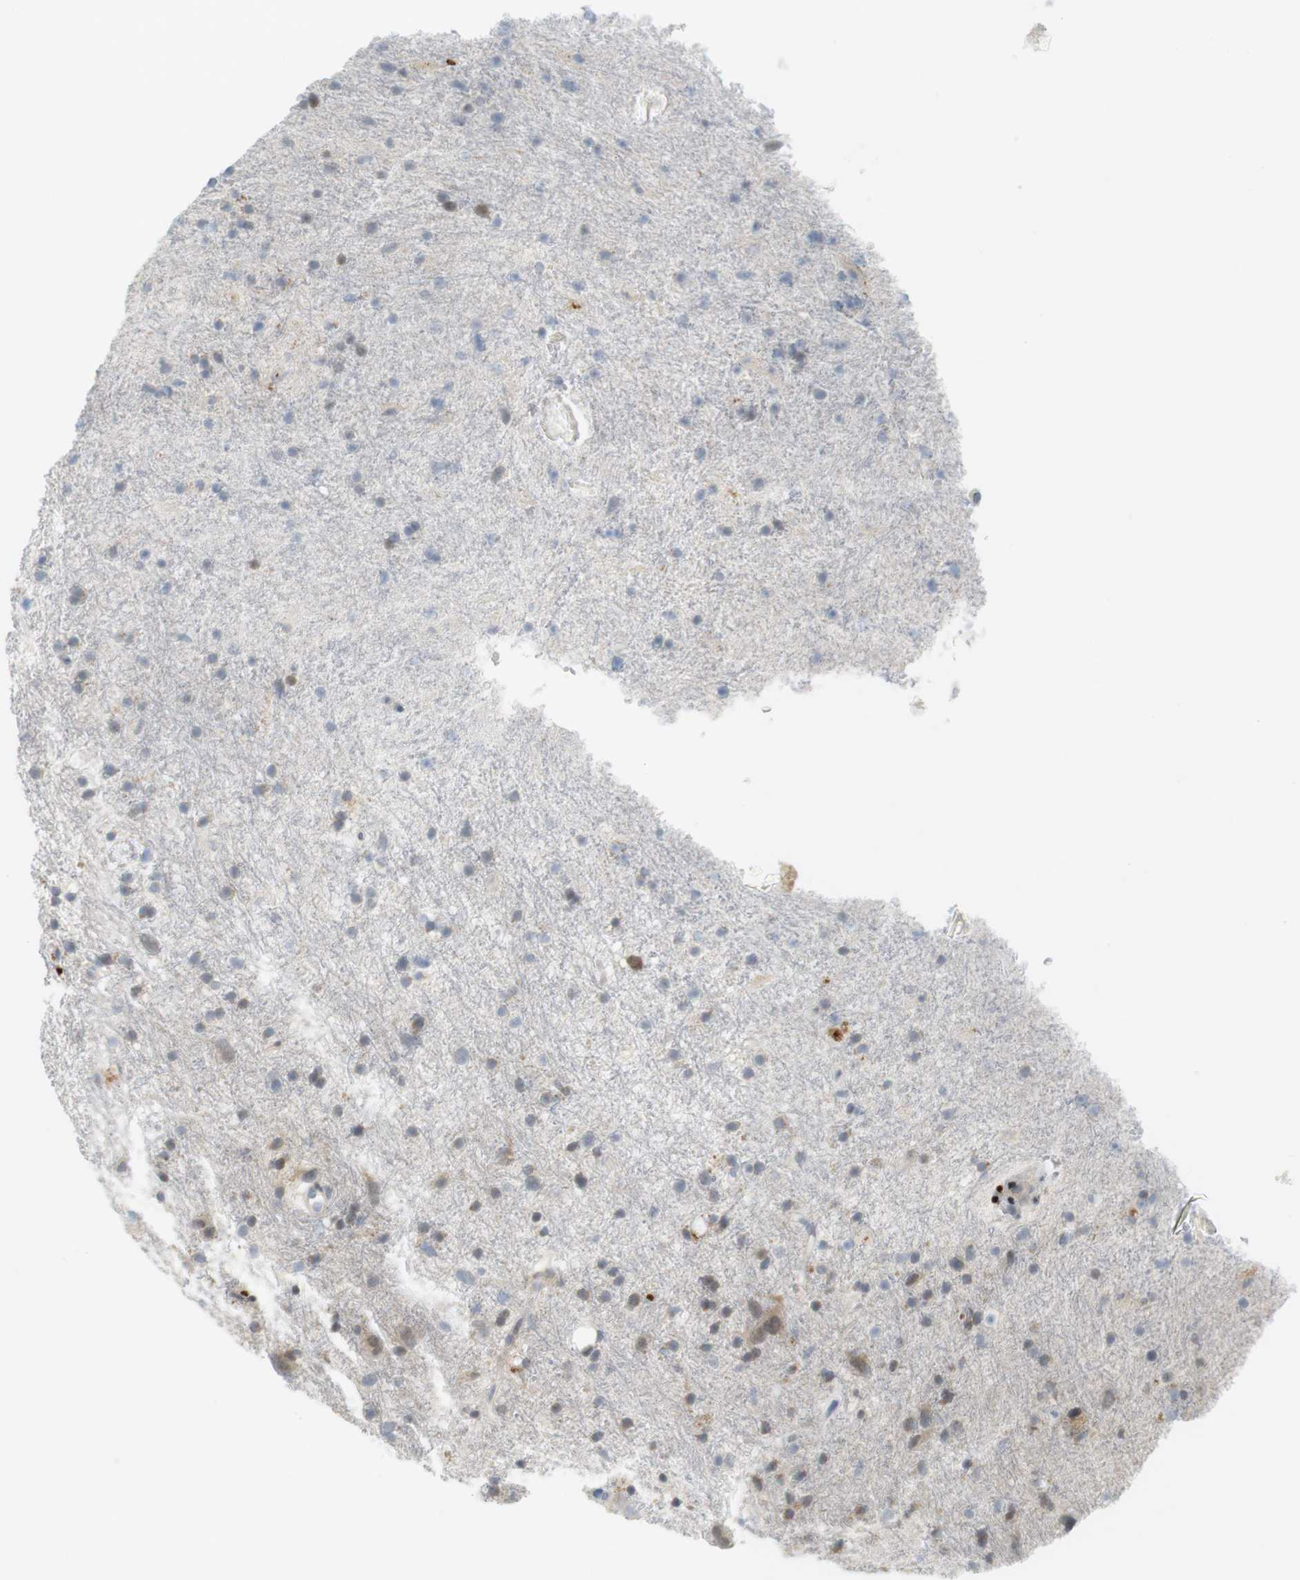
{"staining": {"intensity": "weak", "quantity": "<25%", "location": "cytoplasmic/membranous,nuclear"}, "tissue": "glioma", "cell_type": "Tumor cells", "image_type": "cancer", "snomed": [{"axis": "morphology", "description": "Glioma, malignant, Low grade"}, {"axis": "topography", "description": "Brain"}], "caption": "An image of human glioma is negative for staining in tumor cells.", "gene": "DMC1", "patient": {"sex": "male", "age": 77}}